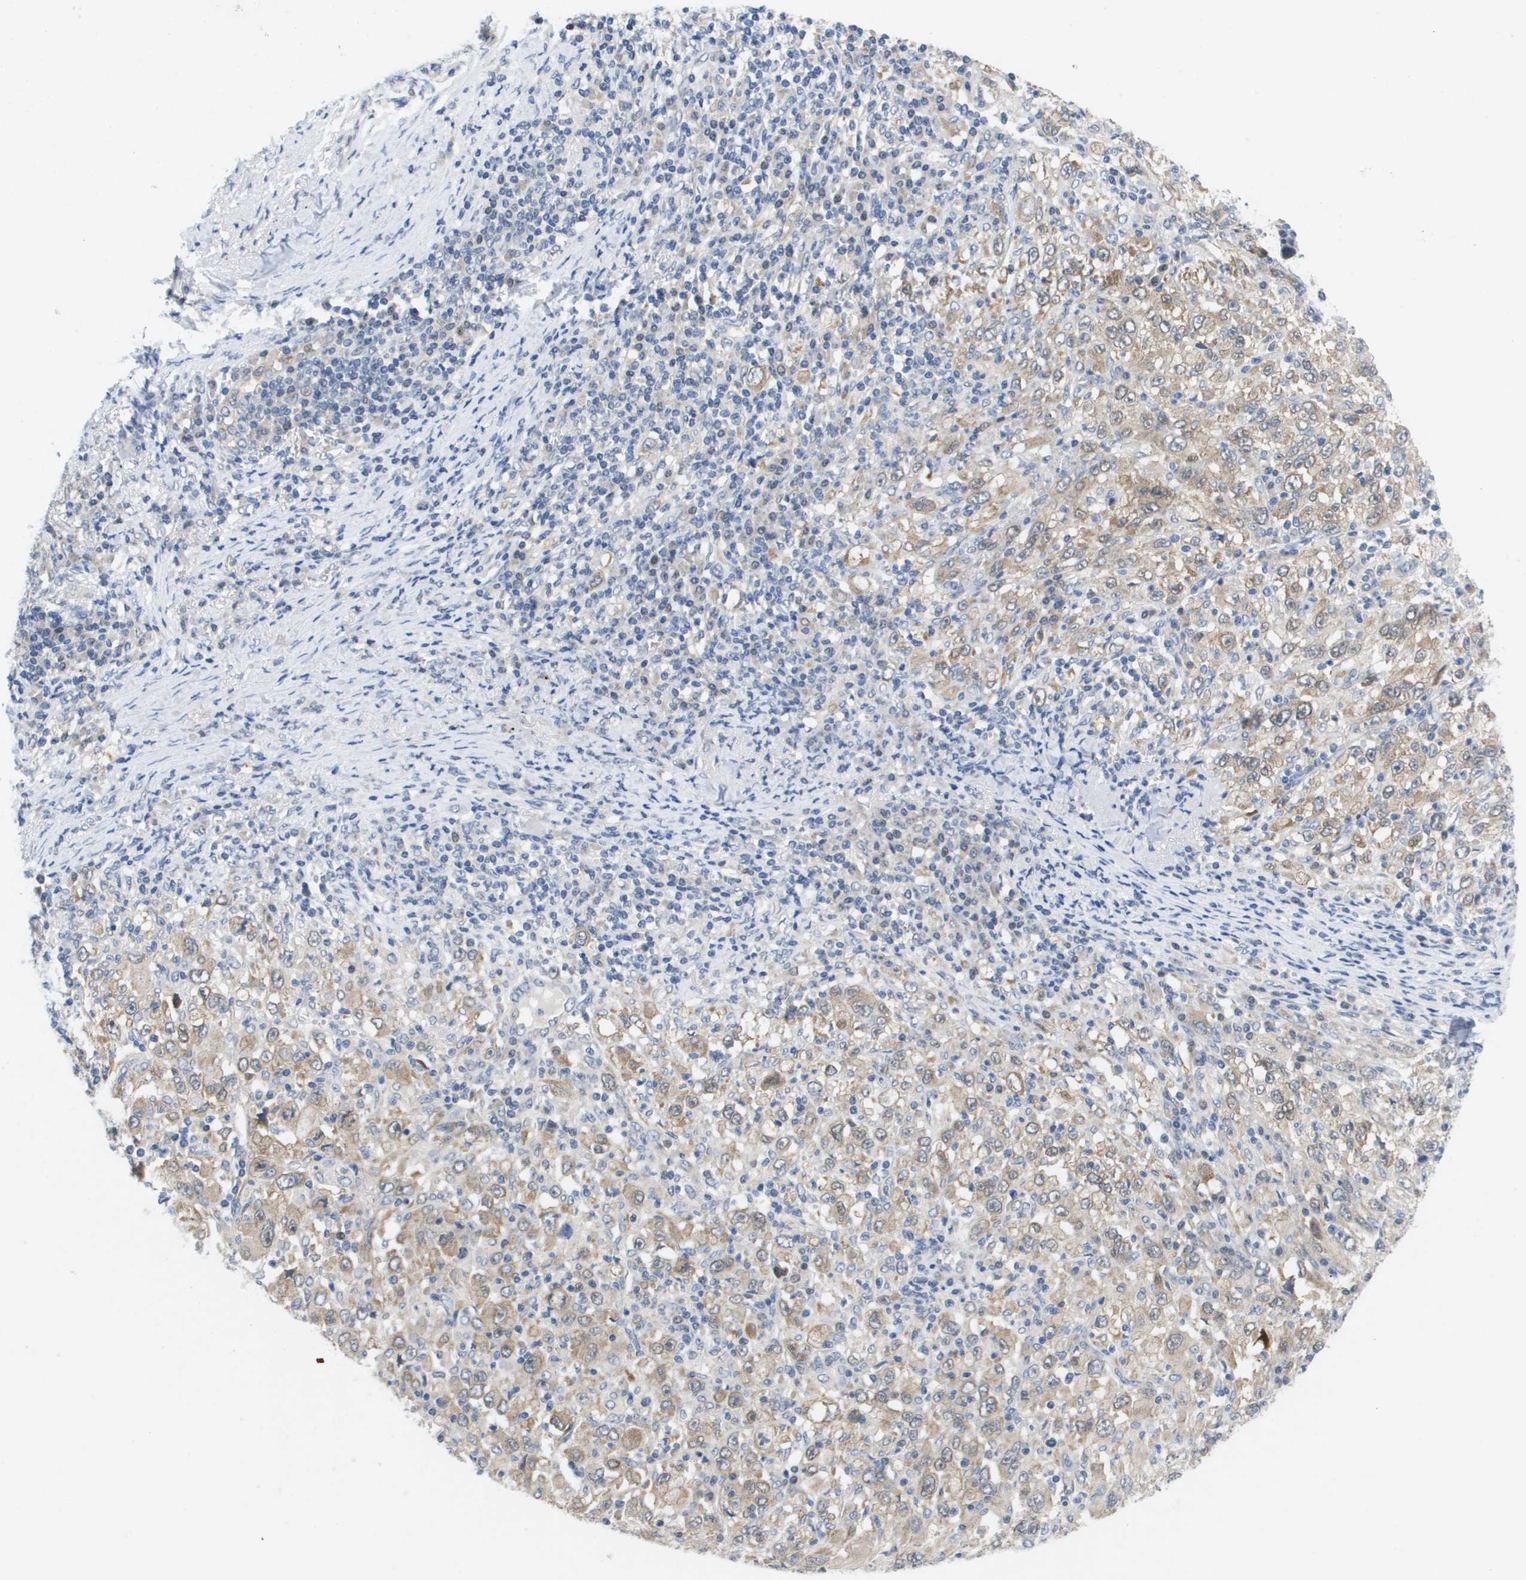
{"staining": {"intensity": "weak", "quantity": ">75%", "location": "cytoplasmic/membranous"}, "tissue": "melanoma", "cell_type": "Tumor cells", "image_type": "cancer", "snomed": [{"axis": "morphology", "description": "Malignant melanoma, Metastatic site"}, {"axis": "topography", "description": "Skin"}], "caption": "IHC histopathology image of human malignant melanoma (metastatic site) stained for a protein (brown), which exhibits low levels of weak cytoplasmic/membranous expression in about >75% of tumor cells.", "gene": "FKBP4", "patient": {"sex": "female", "age": 56}}